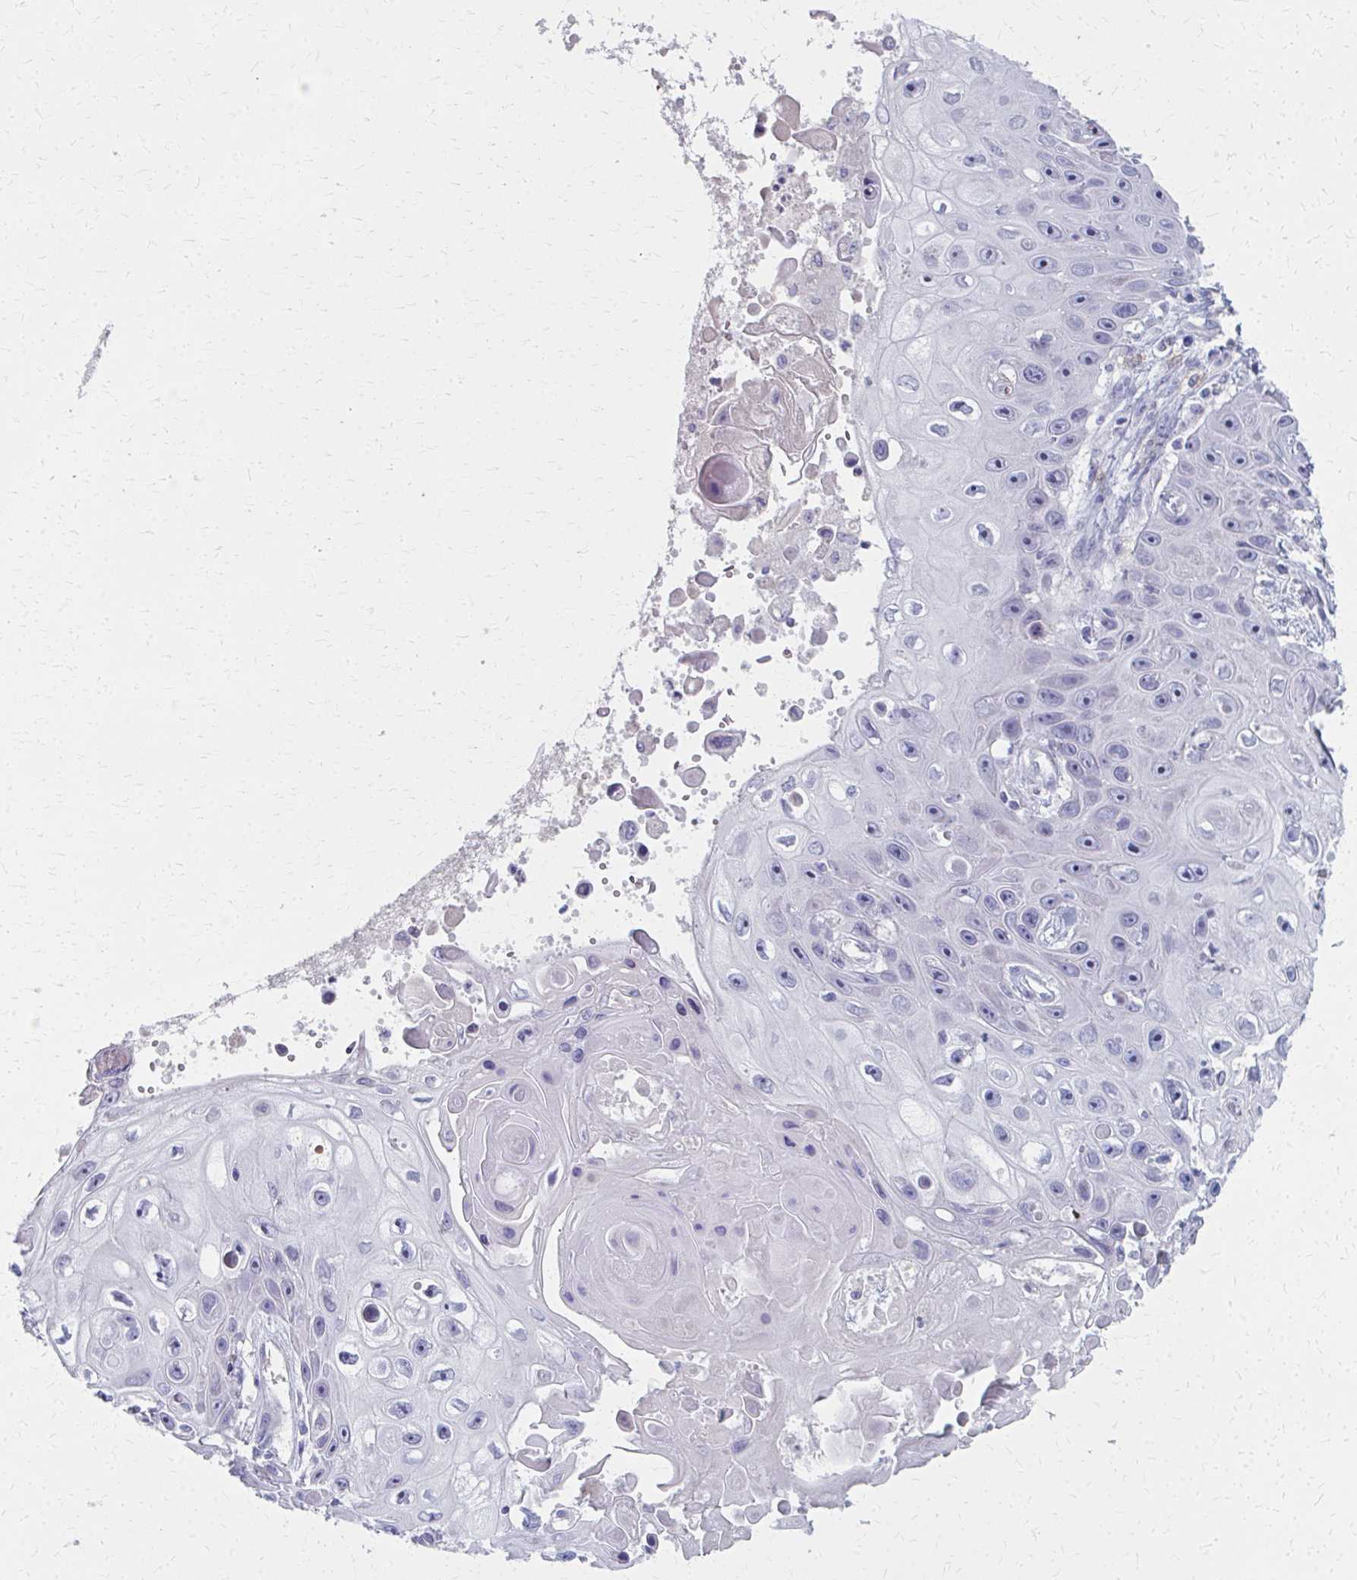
{"staining": {"intensity": "negative", "quantity": "none", "location": "none"}, "tissue": "skin cancer", "cell_type": "Tumor cells", "image_type": "cancer", "snomed": [{"axis": "morphology", "description": "Squamous cell carcinoma, NOS"}, {"axis": "topography", "description": "Skin"}], "caption": "Immunohistochemistry (IHC) micrograph of human skin cancer (squamous cell carcinoma) stained for a protein (brown), which demonstrates no expression in tumor cells.", "gene": "MS4A2", "patient": {"sex": "male", "age": 82}}